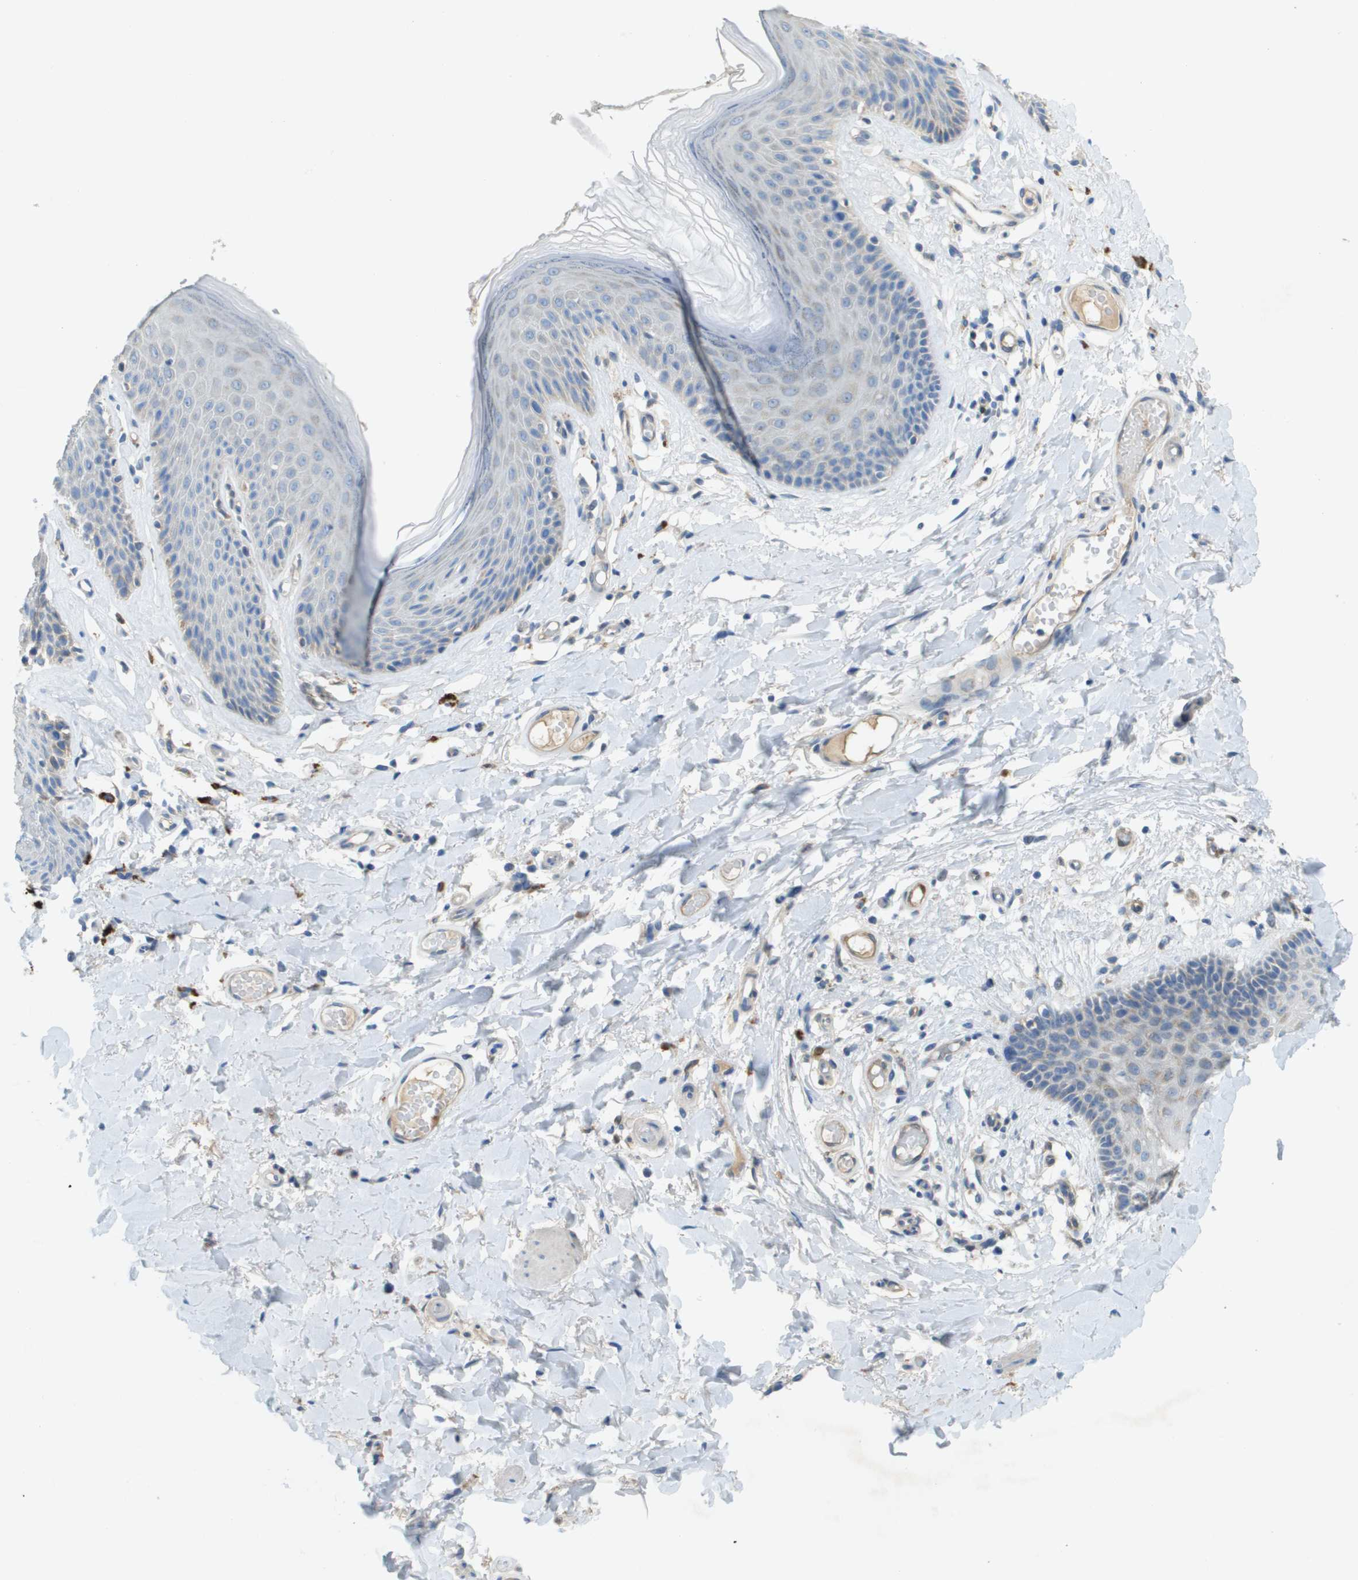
{"staining": {"intensity": "weak", "quantity": "<25%", "location": "cytoplasmic/membranous"}, "tissue": "skin", "cell_type": "Epidermal cells", "image_type": "normal", "snomed": [{"axis": "morphology", "description": "Normal tissue, NOS"}, {"axis": "topography", "description": "Vulva"}], "caption": "Epidermal cells show no significant staining in benign skin. (DAB immunohistochemistry (IHC), high magnification).", "gene": "CYGB", "patient": {"sex": "female", "age": 73}}